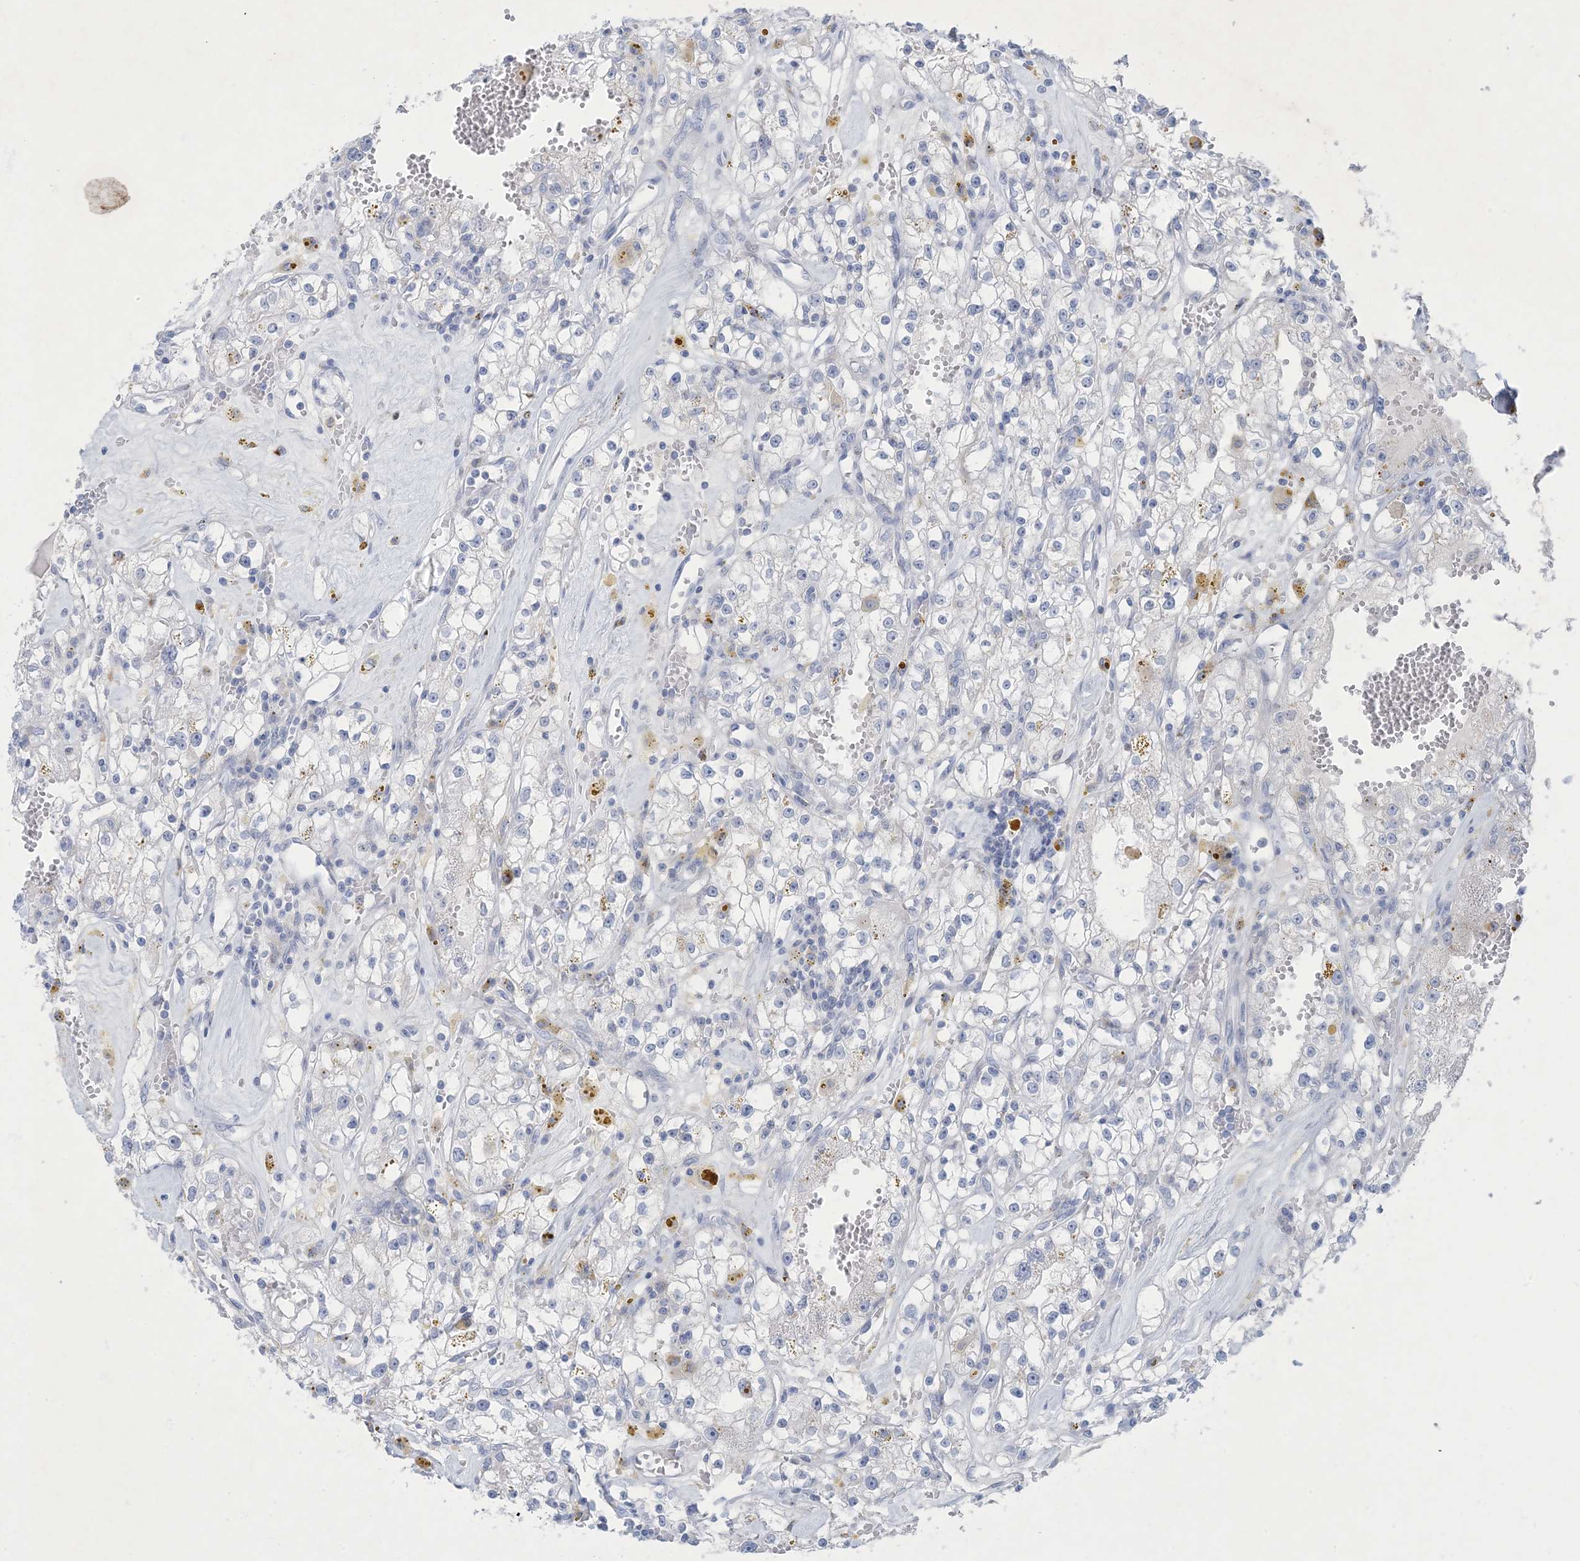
{"staining": {"intensity": "negative", "quantity": "none", "location": "none"}, "tissue": "renal cancer", "cell_type": "Tumor cells", "image_type": "cancer", "snomed": [{"axis": "morphology", "description": "Adenocarcinoma, NOS"}, {"axis": "topography", "description": "Kidney"}], "caption": "IHC histopathology image of neoplastic tissue: renal cancer (adenocarcinoma) stained with DAB (3,3'-diaminobenzidine) displays no significant protein positivity in tumor cells.", "gene": "GABRG1", "patient": {"sex": "male", "age": 56}}